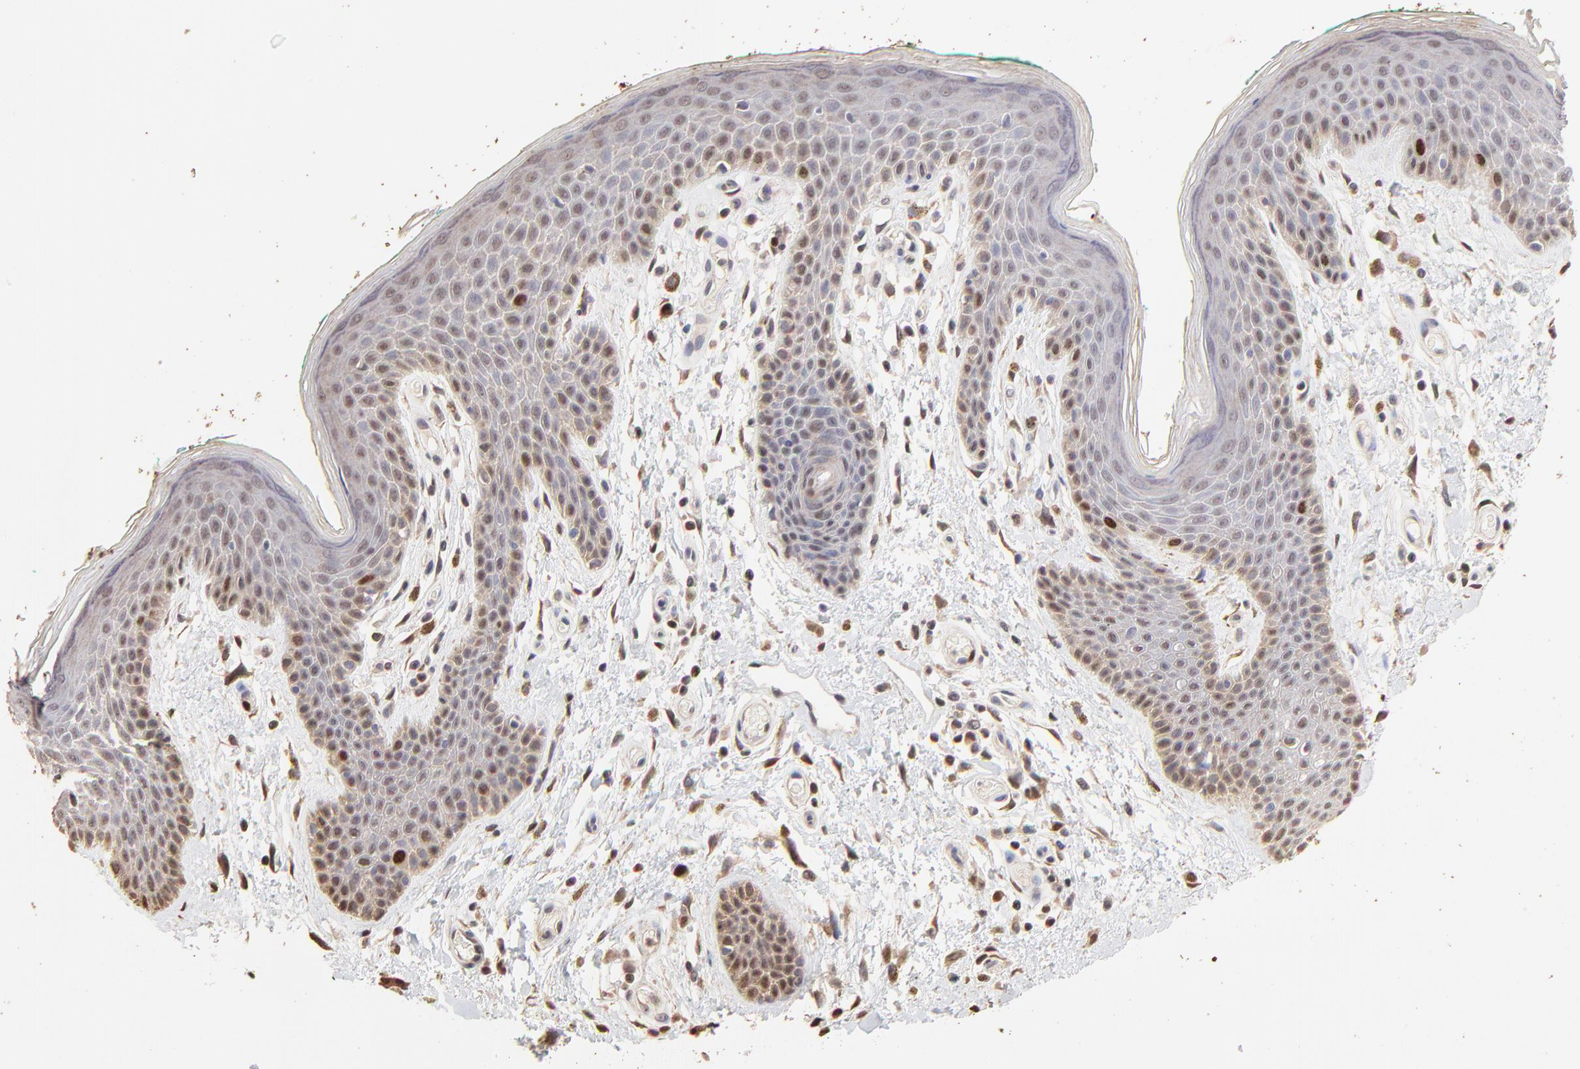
{"staining": {"intensity": "moderate", "quantity": "<25%", "location": "nuclear"}, "tissue": "skin", "cell_type": "Epidermal cells", "image_type": "normal", "snomed": [{"axis": "morphology", "description": "Normal tissue, NOS"}, {"axis": "topography", "description": "Anal"}], "caption": "Immunohistochemistry photomicrograph of unremarkable skin: human skin stained using immunohistochemistry displays low levels of moderate protein expression localized specifically in the nuclear of epidermal cells, appearing as a nuclear brown color.", "gene": "BIRC5", "patient": {"sex": "male", "age": 74}}